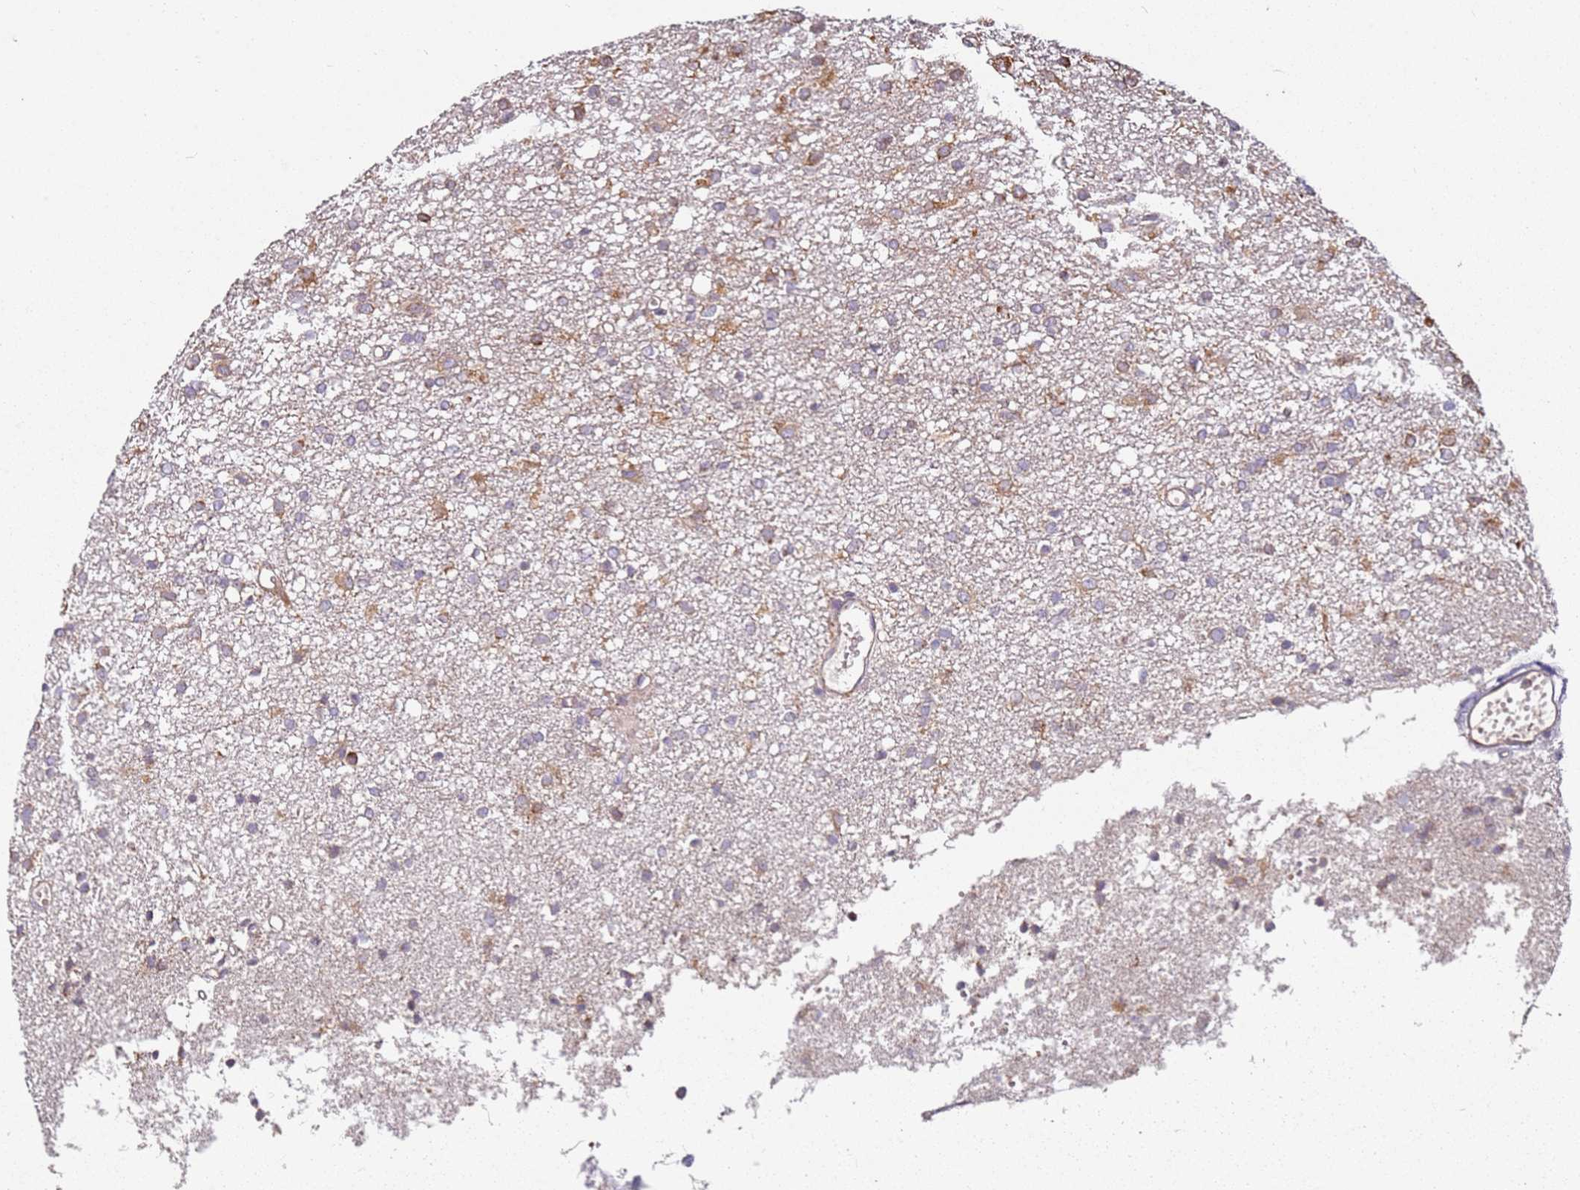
{"staining": {"intensity": "moderate", "quantity": "25%-75%", "location": "cytoplasmic/membranous"}, "tissue": "glioma", "cell_type": "Tumor cells", "image_type": "cancer", "snomed": [{"axis": "morphology", "description": "Glioma, malignant, High grade"}, {"axis": "topography", "description": "Brain"}], "caption": "Tumor cells exhibit medium levels of moderate cytoplasmic/membranous positivity in approximately 25%-75% of cells in human glioma. Nuclei are stained in blue.", "gene": "ARFRP1", "patient": {"sex": "female", "age": 59}}